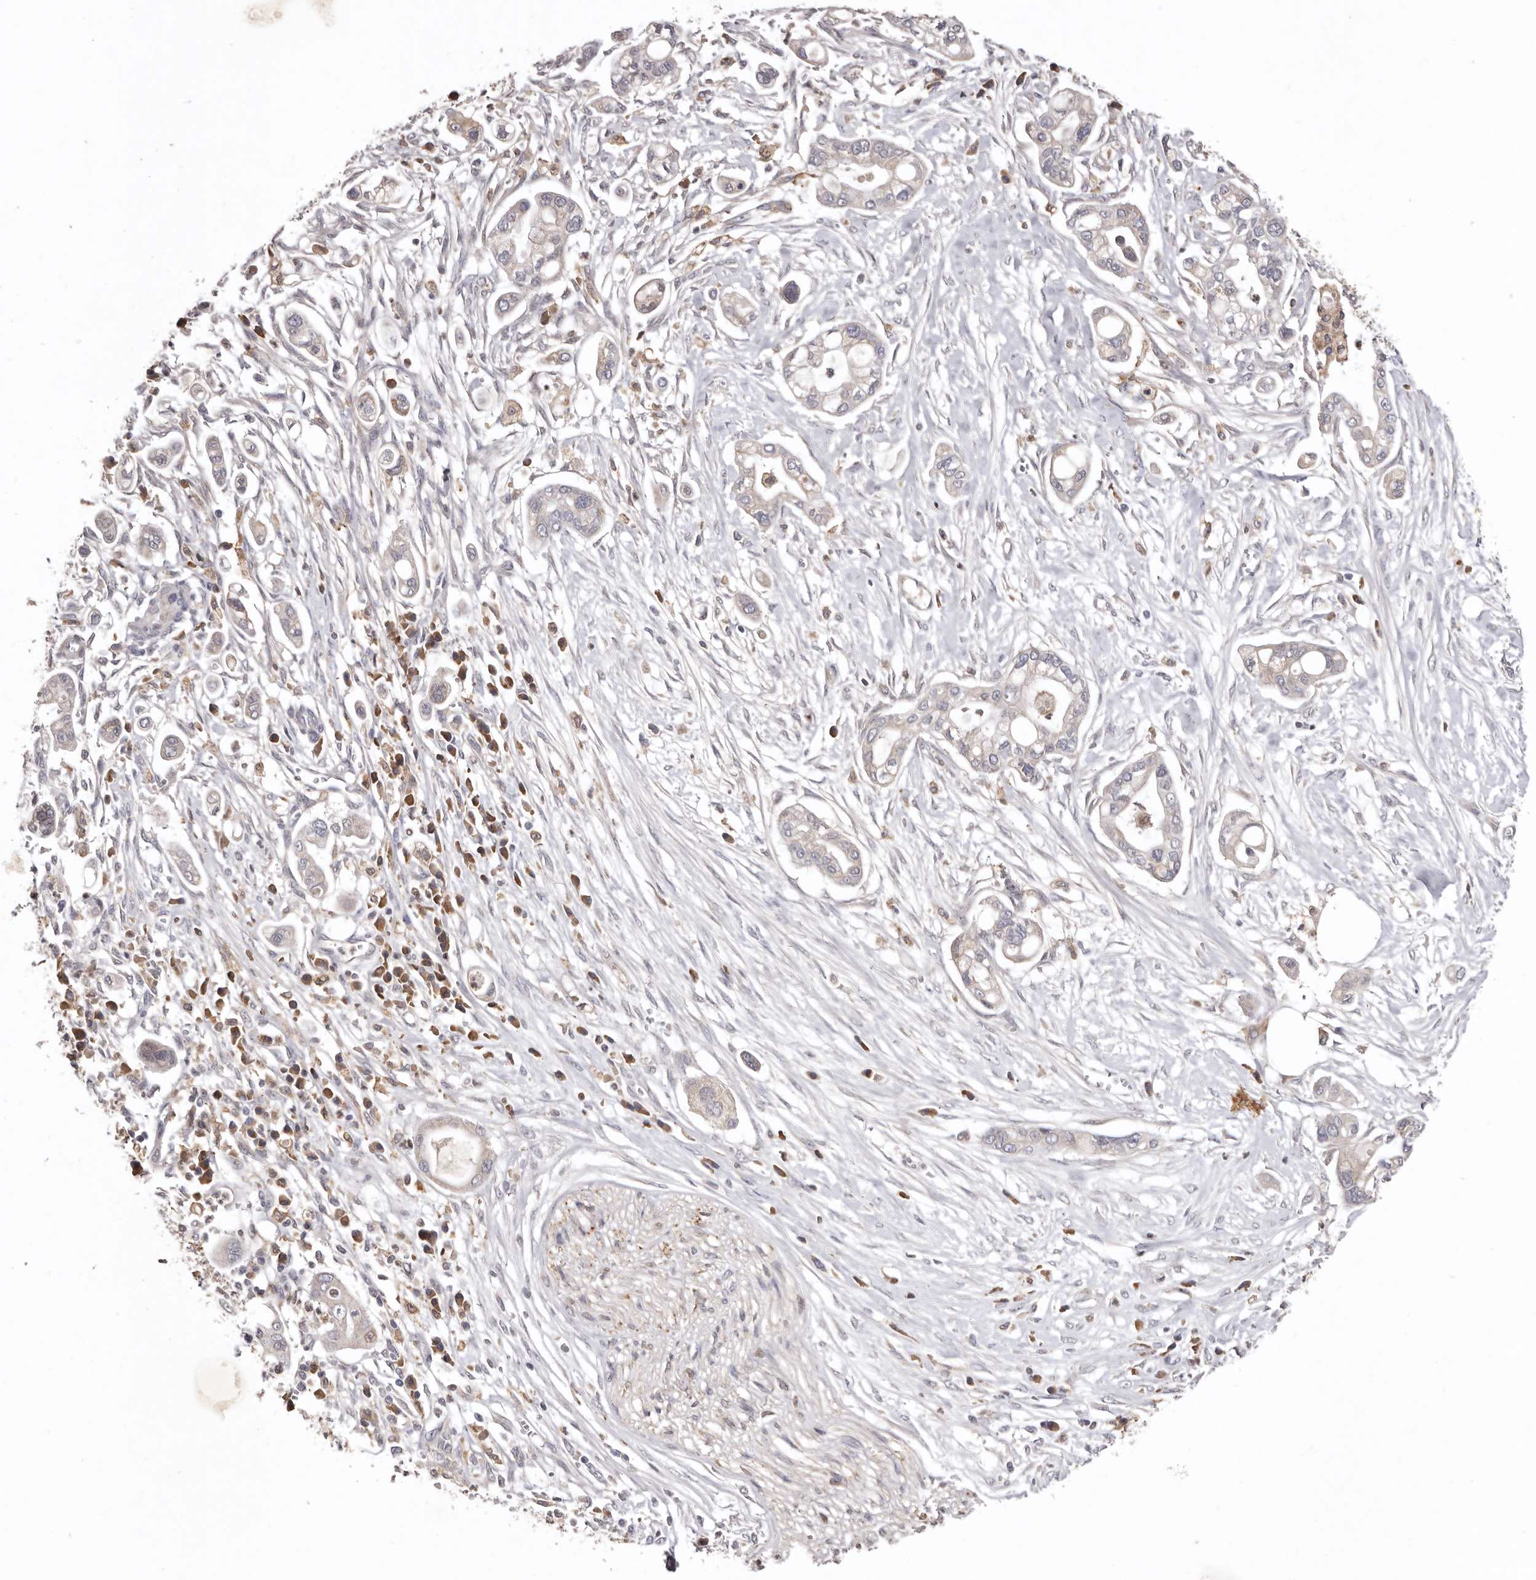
{"staining": {"intensity": "weak", "quantity": "<25%", "location": "cytoplasmic/membranous"}, "tissue": "pancreatic cancer", "cell_type": "Tumor cells", "image_type": "cancer", "snomed": [{"axis": "morphology", "description": "Adenocarcinoma, NOS"}, {"axis": "topography", "description": "Pancreas"}], "caption": "This is a histopathology image of immunohistochemistry (IHC) staining of pancreatic cancer, which shows no expression in tumor cells.", "gene": "INKA2", "patient": {"sex": "male", "age": 68}}